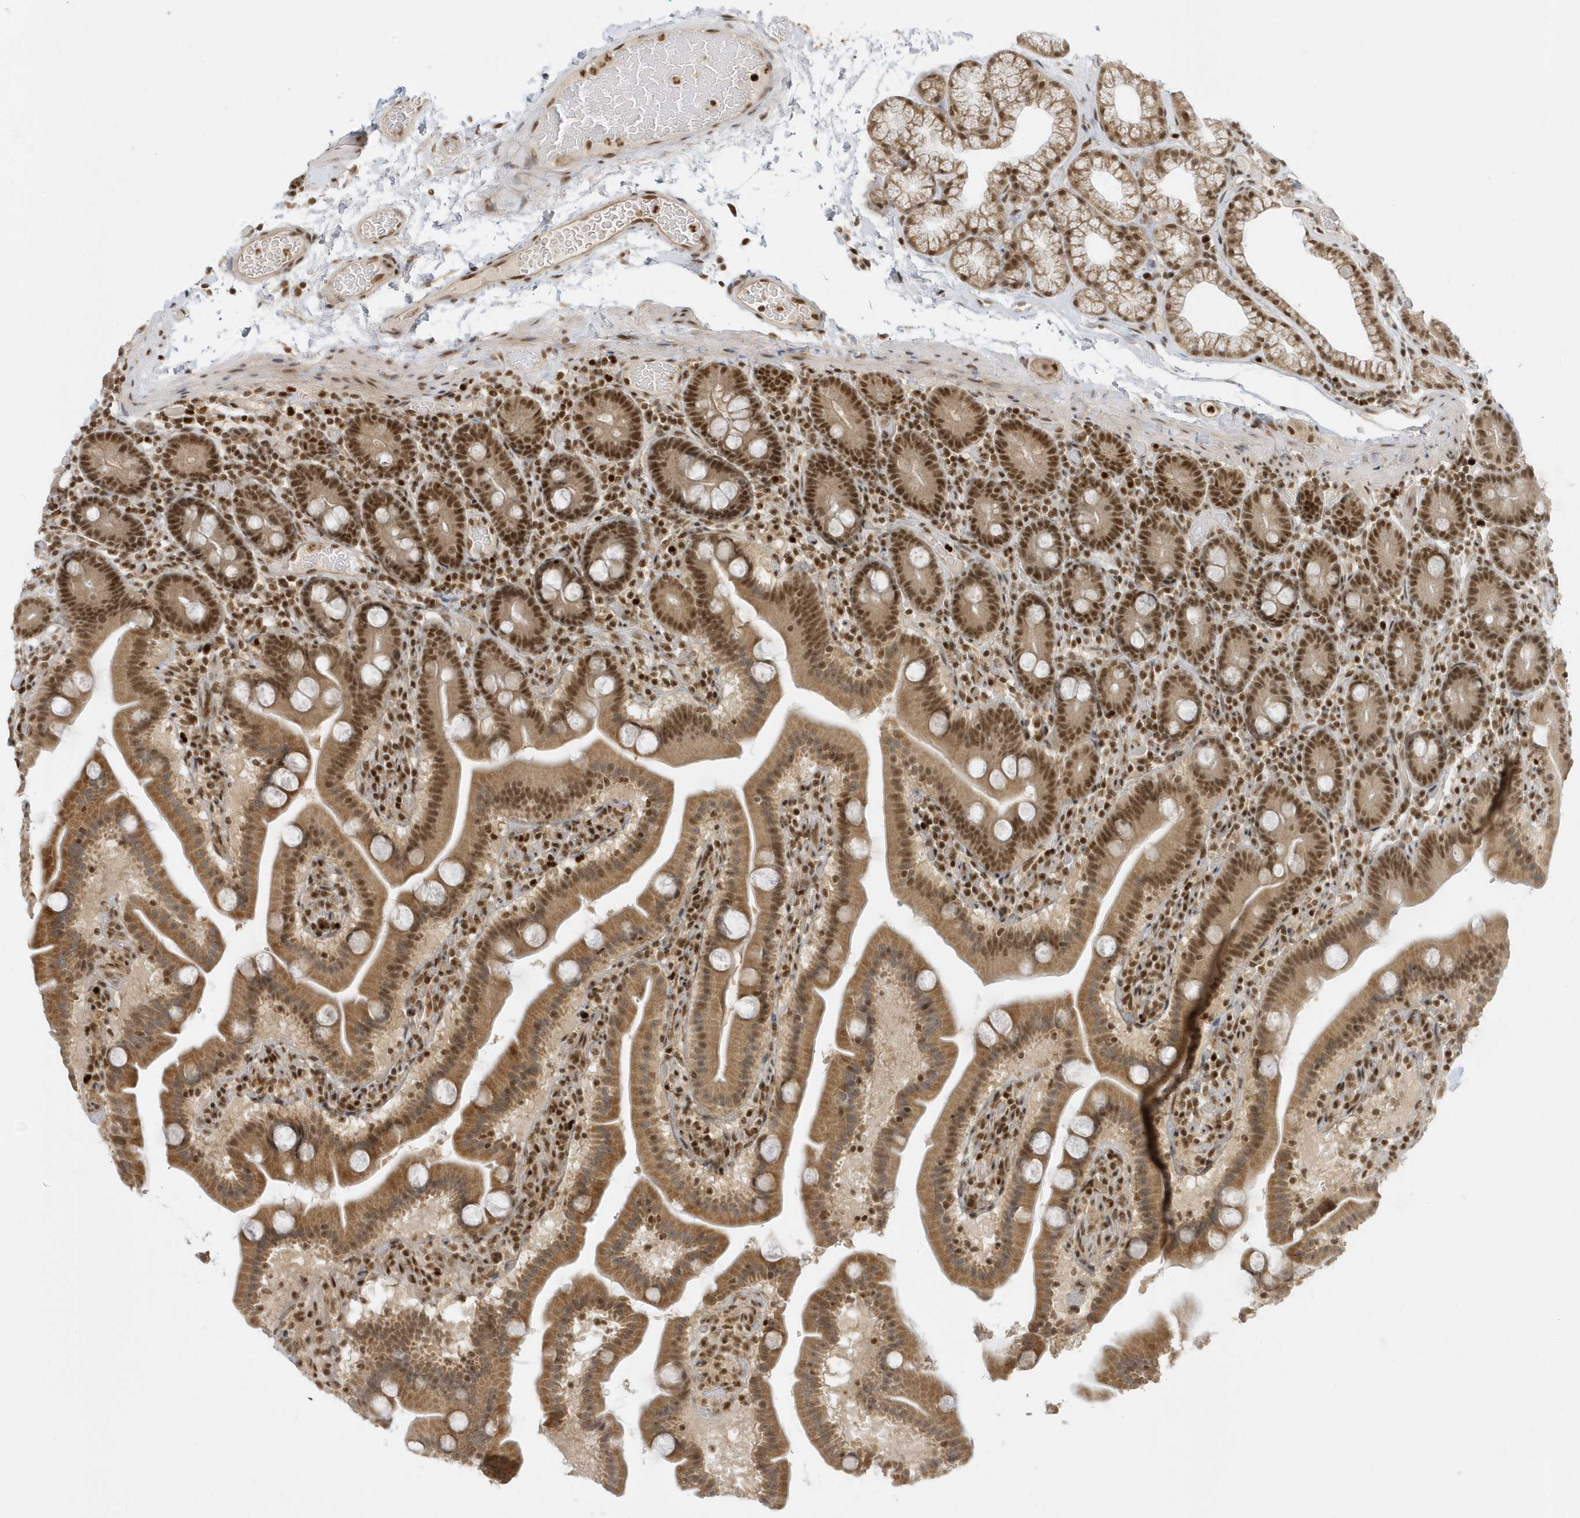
{"staining": {"intensity": "moderate", "quantity": ">75%", "location": "cytoplasmic/membranous,nuclear"}, "tissue": "duodenum", "cell_type": "Glandular cells", "image_type": "normal", "snomed": [{"axis": "morphology", "description": "Normal tissue, NOS"}, {"axis": "topography", "description": "Duodenum"}], "caption": "A medium amount of moderate cytoplasmic/membranous,nuclear expression is seen in about >75% of glandular cells in benign duodenum. The staining was performed using DAB (3,3'-diaminobenzidine), with brown indicating positive protein expression. Nuclei are stained blue with hematoxylin.", "gene": "ZNF740", "patient": {"sex": "male", "age": 55}}